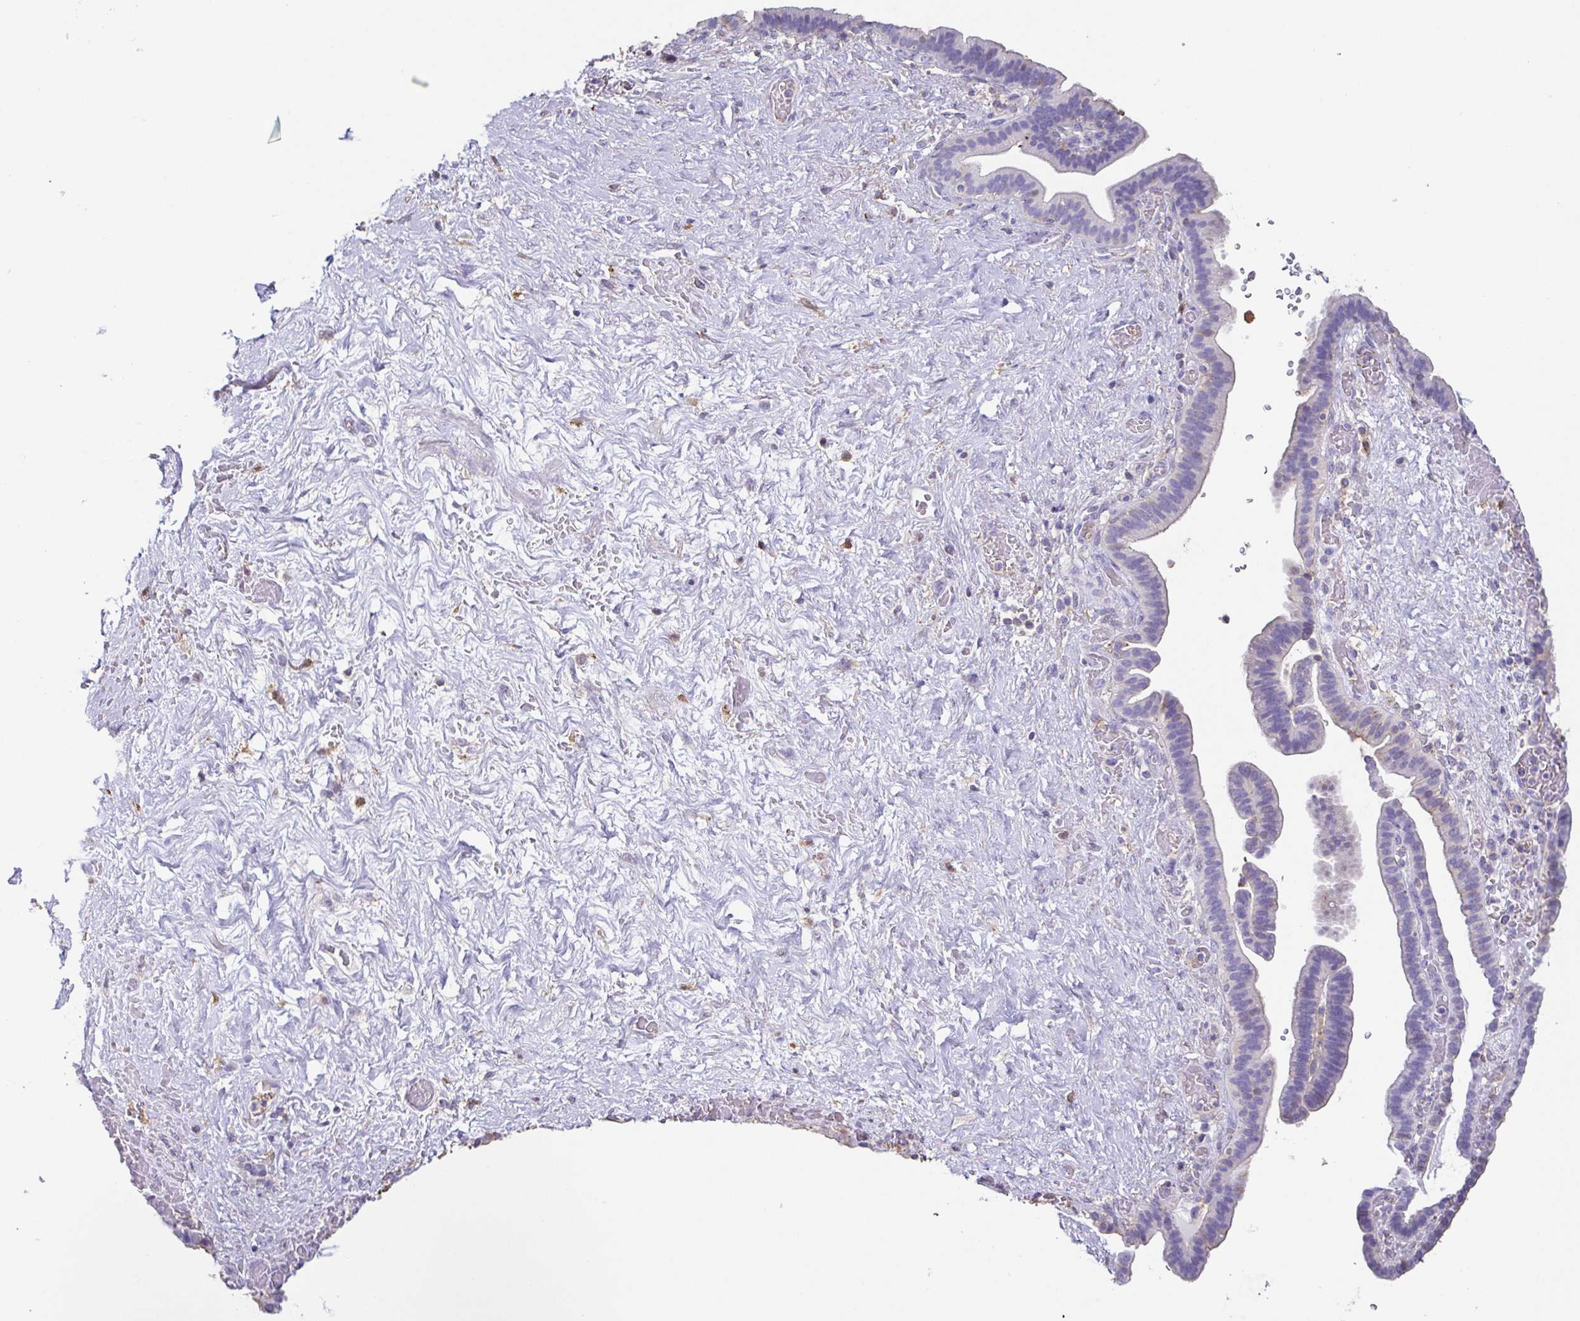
{"staining": {"intensity": "negative", "quantity": "none", "location": "none"}, "tissue": "pancreatic cancer", "cell_type": "Tumor cells", "image_type": "cancer", "snomed": [{"axis": "morphology", "description": "Adenocarcinoma, NOS"}, {"axis": "topography", "description": "Pancreas"}], "caption": "This is a photomicrograph of IHC staining of pancreatic cancer, which shows no expression in tumor cells. (IHC, brightfield microscopy, high magnification).", "gene": "ANXA10", "patient": {"sex": "male", "age": 44}}